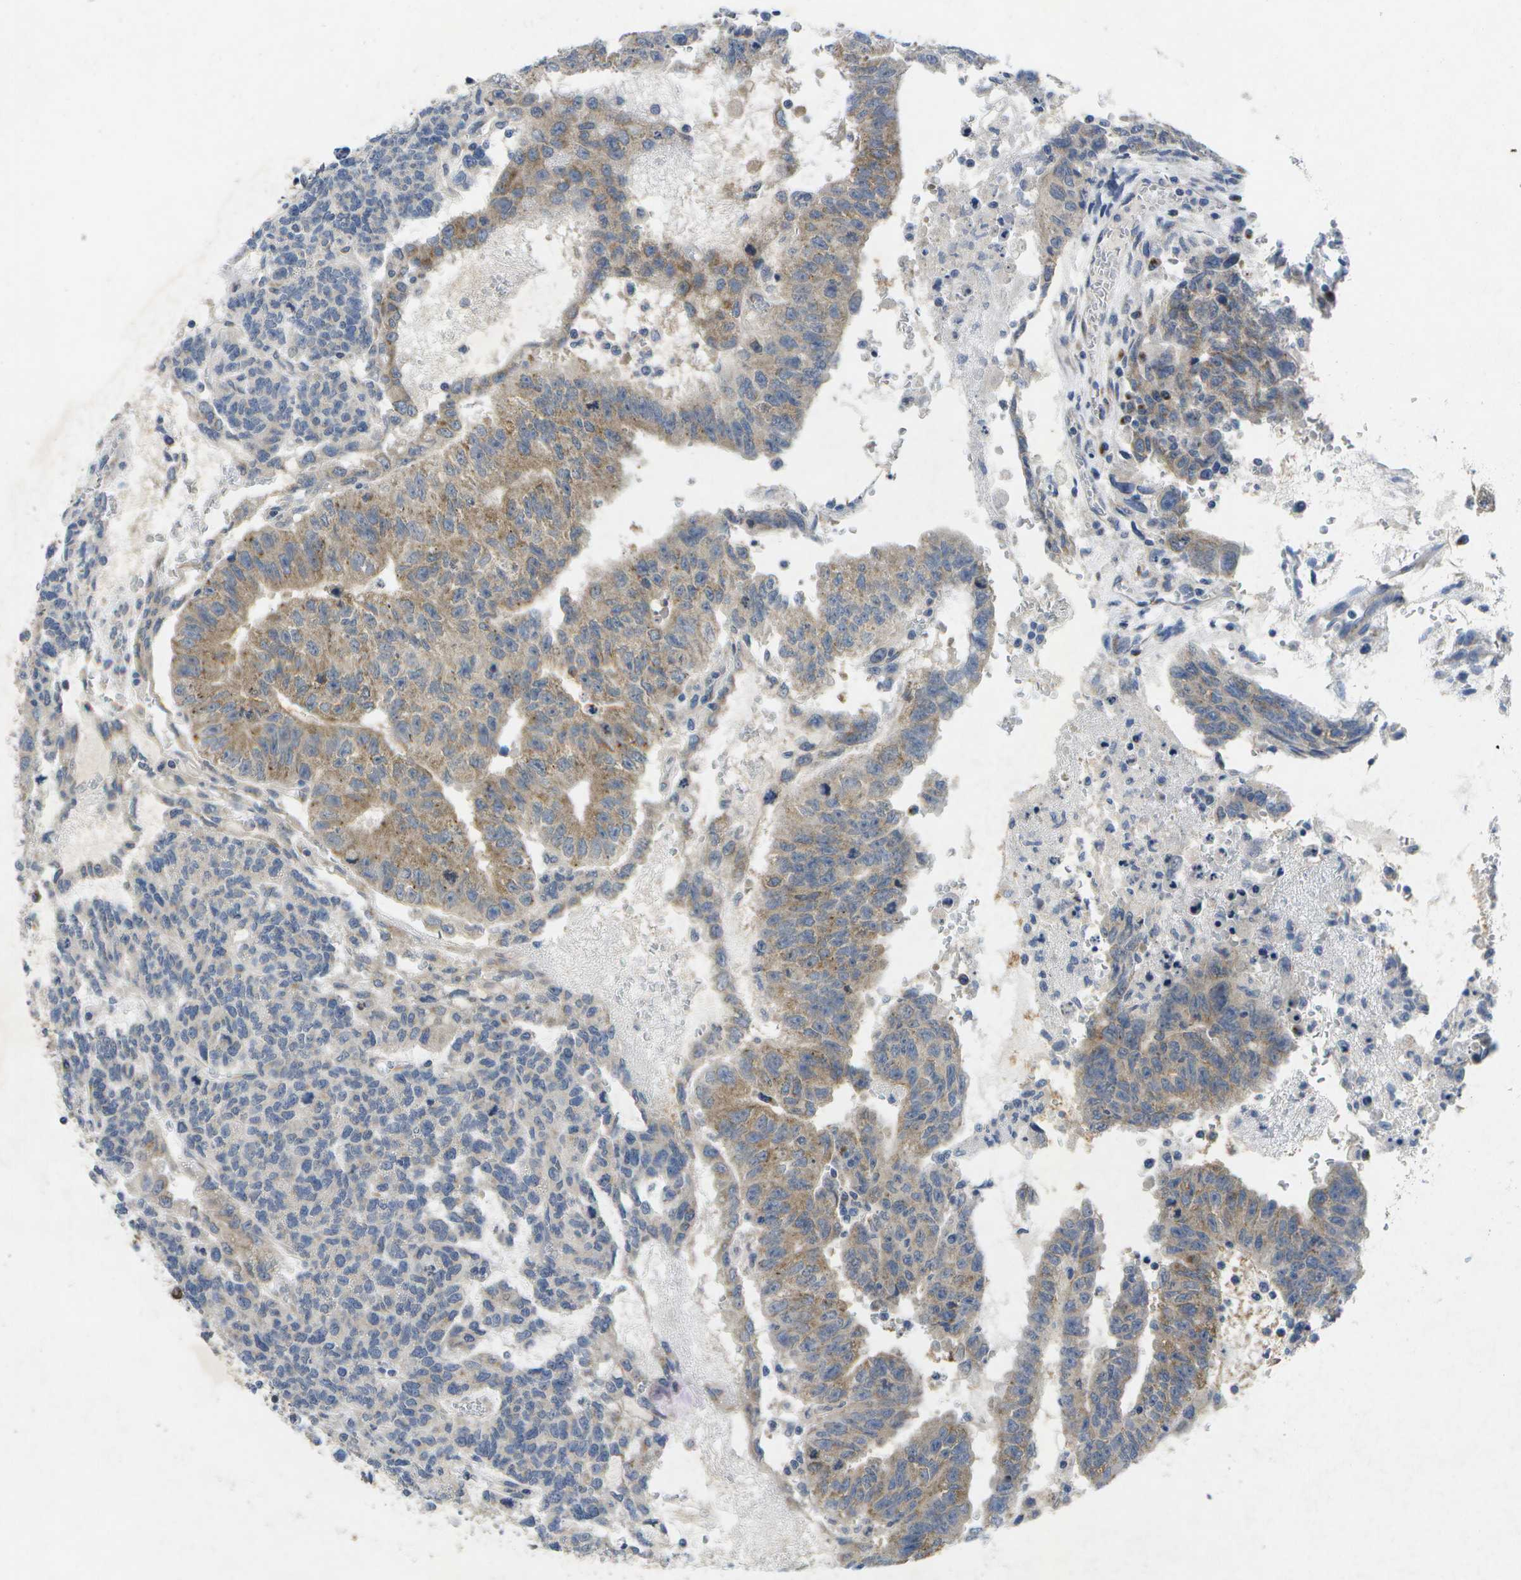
{"staining": {"intensity": "moderate", "quantity": ">75%", "location": "cytoplasmic/membranous"}, "tissue": "testis cancer", "cell_type": "Tumor cells", "image_type": "cancer", "snomed": [{"axis": "morphology", "description": "Seminoma, NOS"}, {"axis": "morphology", "description": "Carcinoma, Embryonal, NOS"}, {"axis": "topography", "description": "Testis"}], "caption": "Immunohistochemistry (IHC) (DAB) staining of testis cancer reveals moderate cytoplasmic/membranous protein staining in approximately >75% of tumor cells. The staining is performed using DAB (3,3'-diaminobenzidine) brown chromogen to label protein expression. The nuclei are counter-stained blue using hematoxylin.", "gene": "KDELR1", "patient": {"sex": "male", "age": 52}}